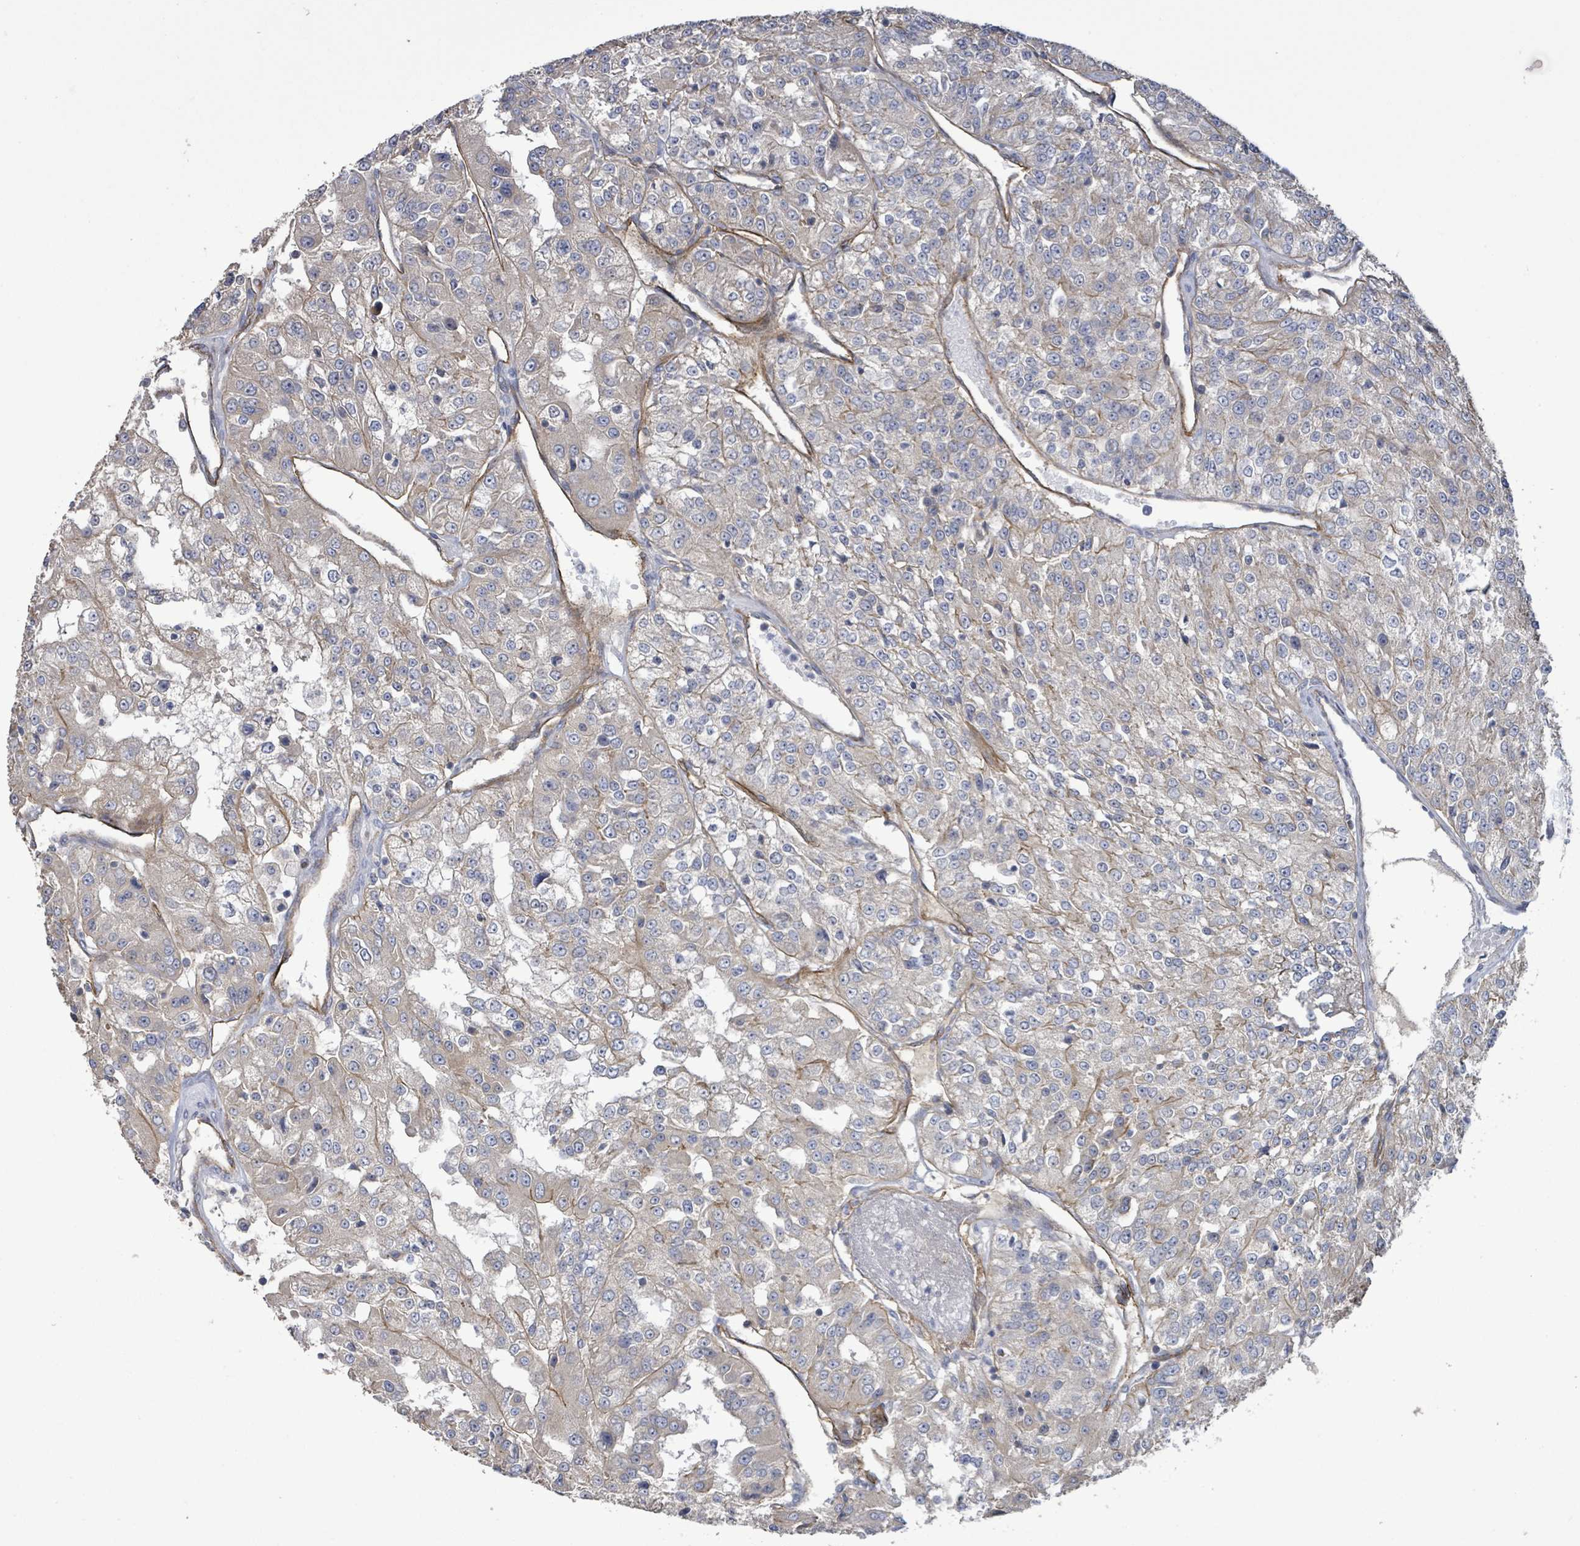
{"staining": {"intensity": "negative", "quantity": "none", "location": "none"}, "tissue": "renal cancer", "cell_type": "Tumor cells", "image_type": "cancer", "snomed": [{"axis": "morphology", "description": "Adenocarcinoma, NOS"}, {"axis": "topography", "description": "Kidney"}], "caption": "Tumor cells are negative for protein expression in human renal adenocarcinoma.", "gene": "KANK3", "patient": {"sex": "female", "age": 63}}